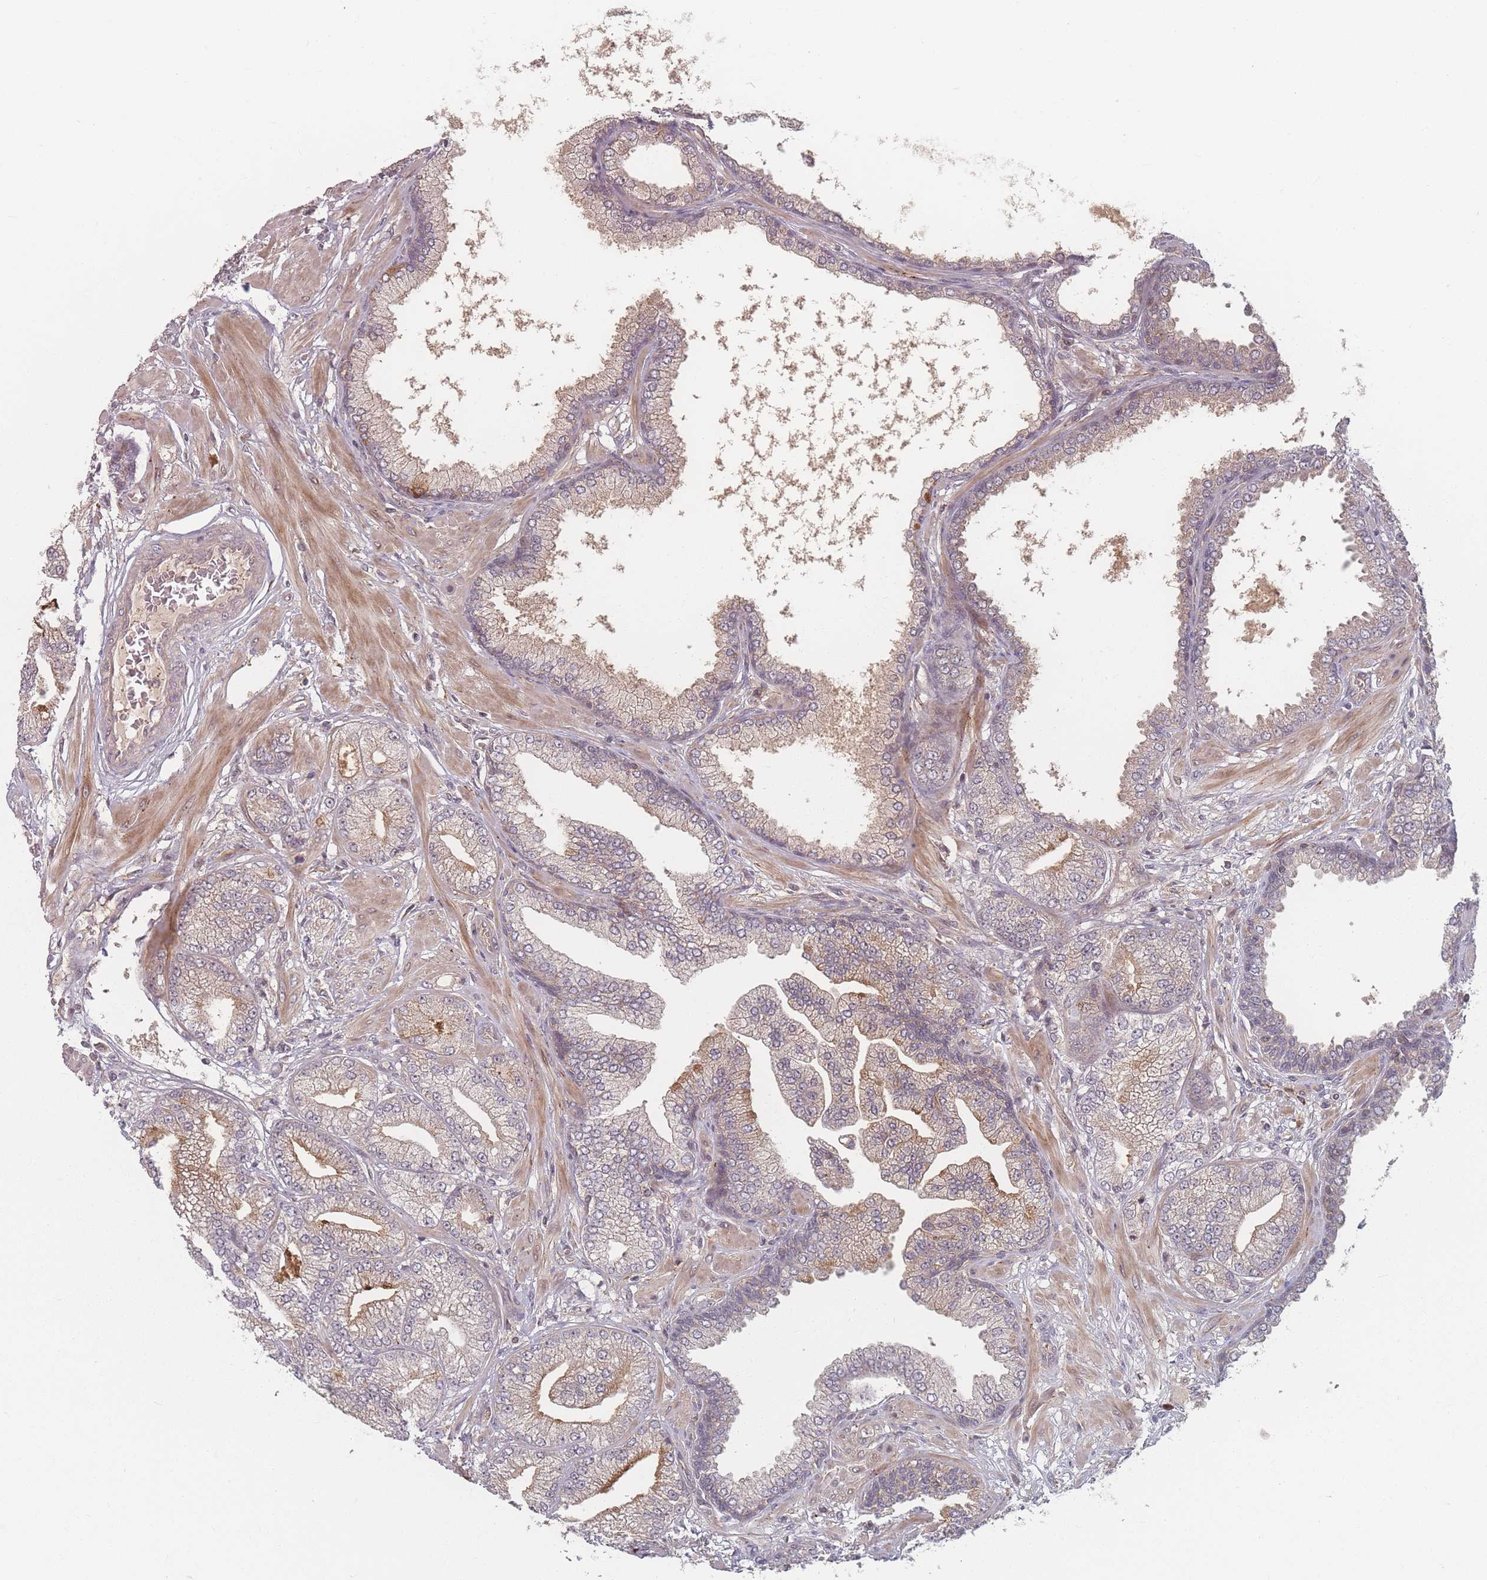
{"staining": {"intensity": "moderate", "quantity": "<25%", "location": "cytoplasmic/membranous"}, "tissue": "prostate cancer", "cell_type": "Tumor cells", "image_type": "cancer", "snomed": [{"axis": "morphology", "description": "Adenocarcinoma, Low grade"}, {"axis": "topography", "description": "Prostate"}], "caption": "This image demonstrates immunohistochemistry (IHC) staining of human prostate low-grade adenocarcinoma, with low moderate cytoplasmic/membranous positivity in about <25% of tumor cells.", "gene": "HAGH", "patient": {"sex": "male", "age": 55}}